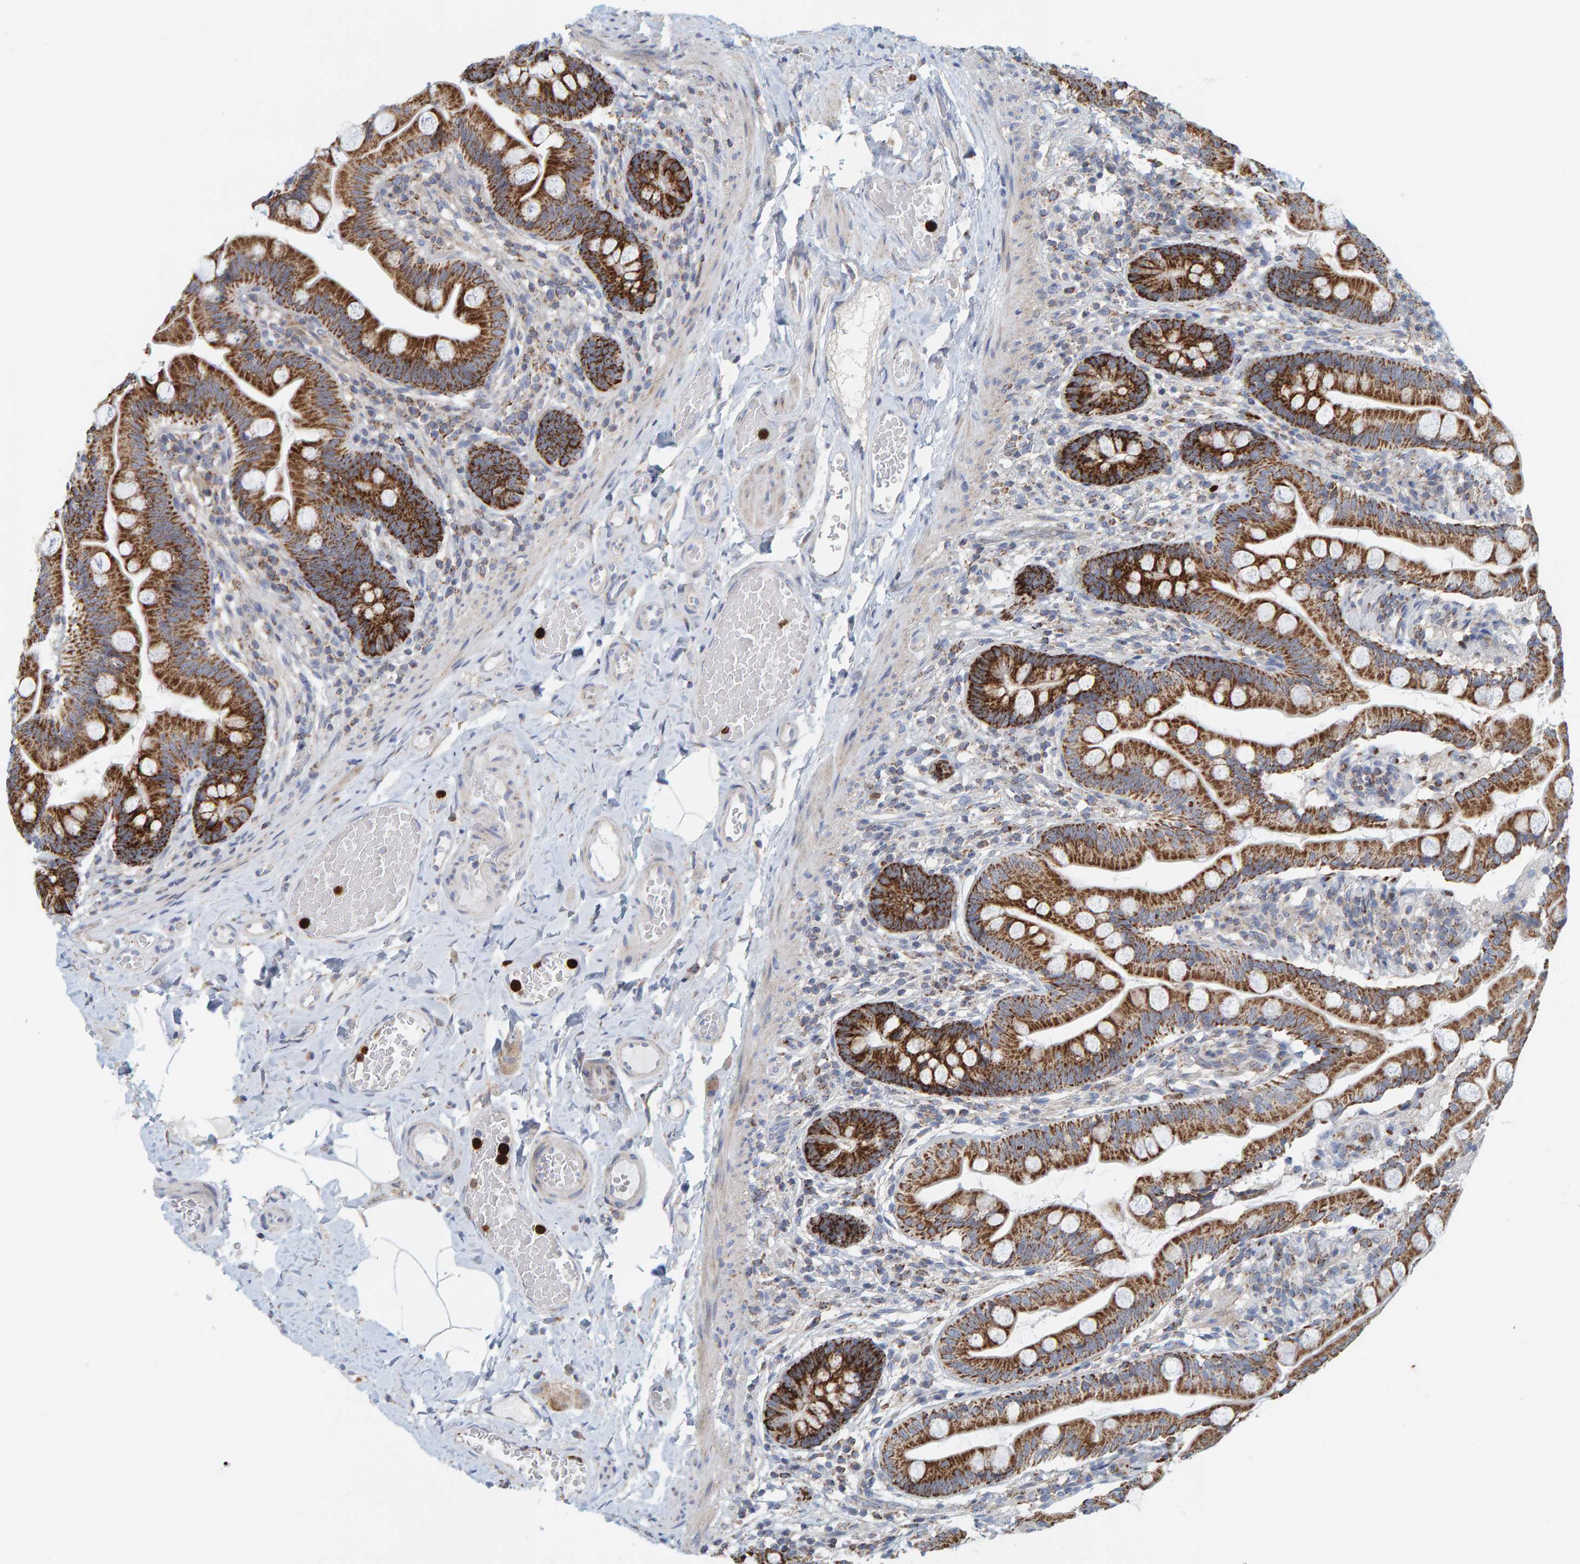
{"staining": {"intensity": "strong", "quantity": ">75%", "location": "cytoplasmic/membranous"}, "tissue": "small intestine", "cell_type": "Glandular cells", "image_type": "normal", "snomed": [{"axis": "morphology", "description": "Normal tissue, NOS"}, {"axis": "topography", "description": "Small intestine"}], "caption": "Unremarkable small intestine demonstrates strong cytoplasmic/membranous expression in about >75% of glandular cells, visualized by immunohistochemistry. (DAB (3,3'-diaminobenzidine) IHC with brightfield microscopy, high magnification).", "gene": "B9D1", "patient": {"sex": "female", "age": 56}}